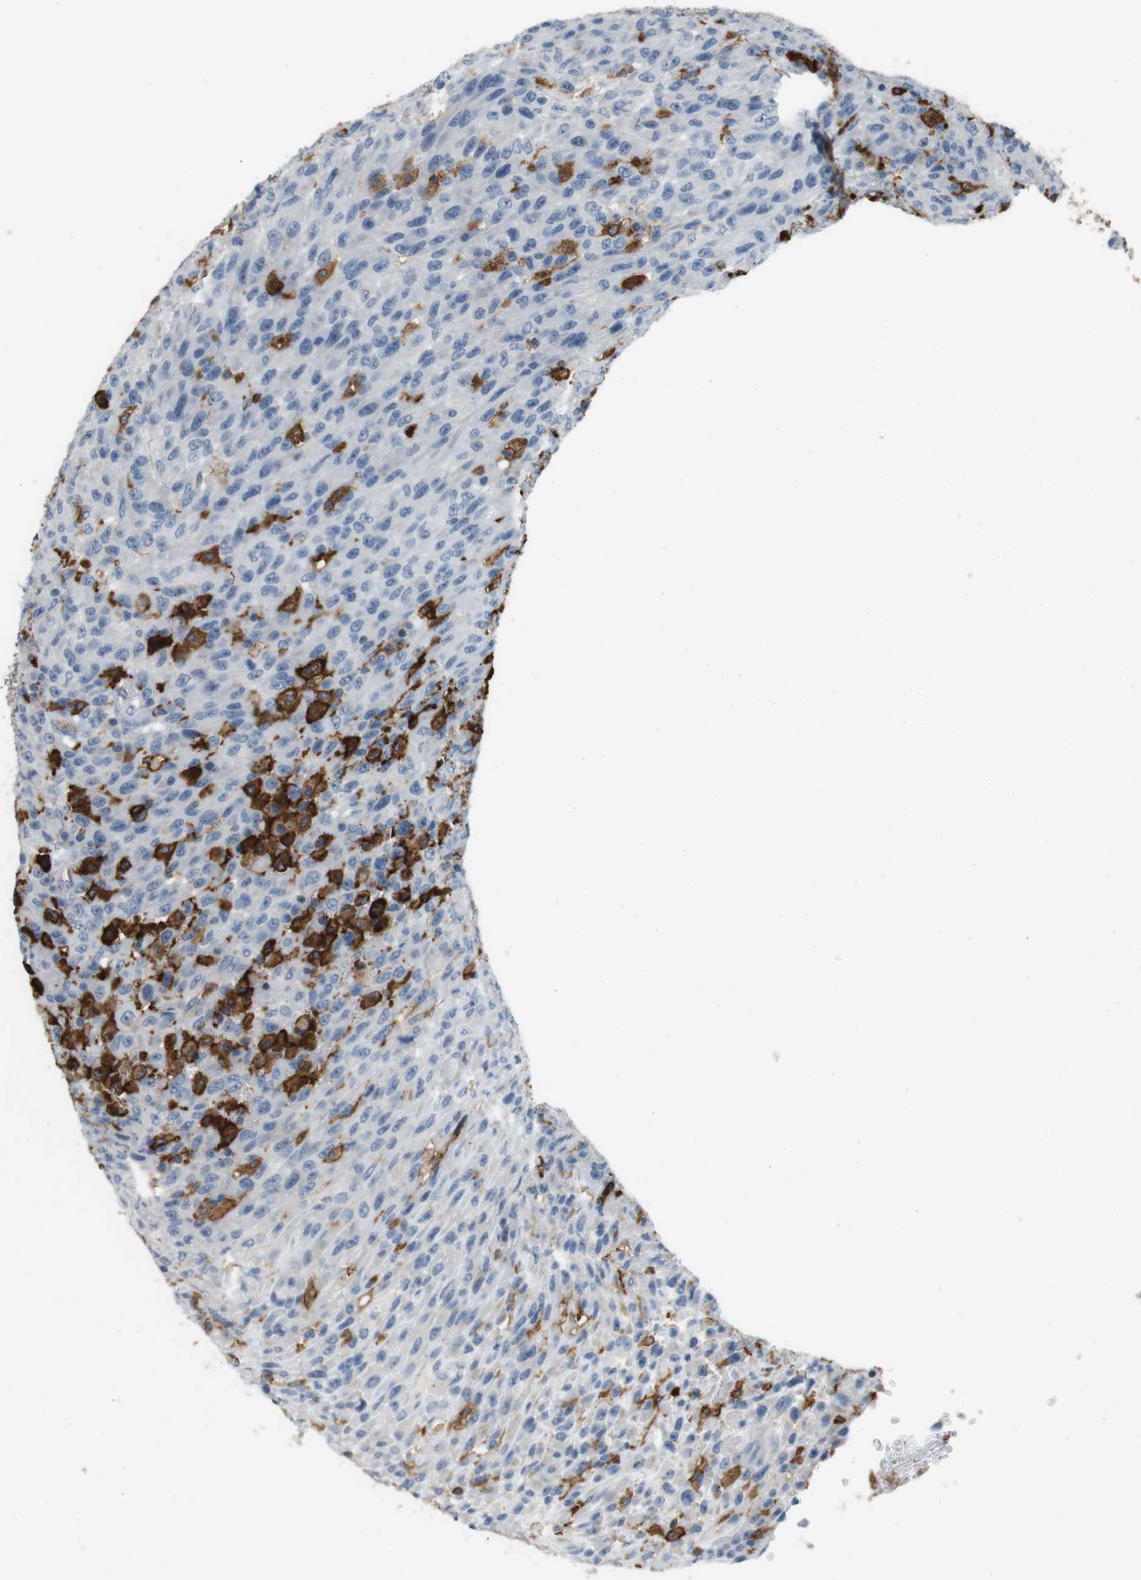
{"staining": {"intensity": "negative", "quantity": "none", "location": "none"}, "tissue": "urothelial cancer", "cell_type": "Tumor cells", "image_type": "cancer", "snomed": [{"axis": "morphology", "description": "Urothelial carcinoma, High grade"}, {"axis": "topography", "description": "Urinary bladder"}], "caption": "Immunohistochemical staining of urothelial carcinoma (high-grade) shows no significant expression in tumor cells.", "gene": "HLA-DRA", "patient": {"sex": "male", "age": 66}}